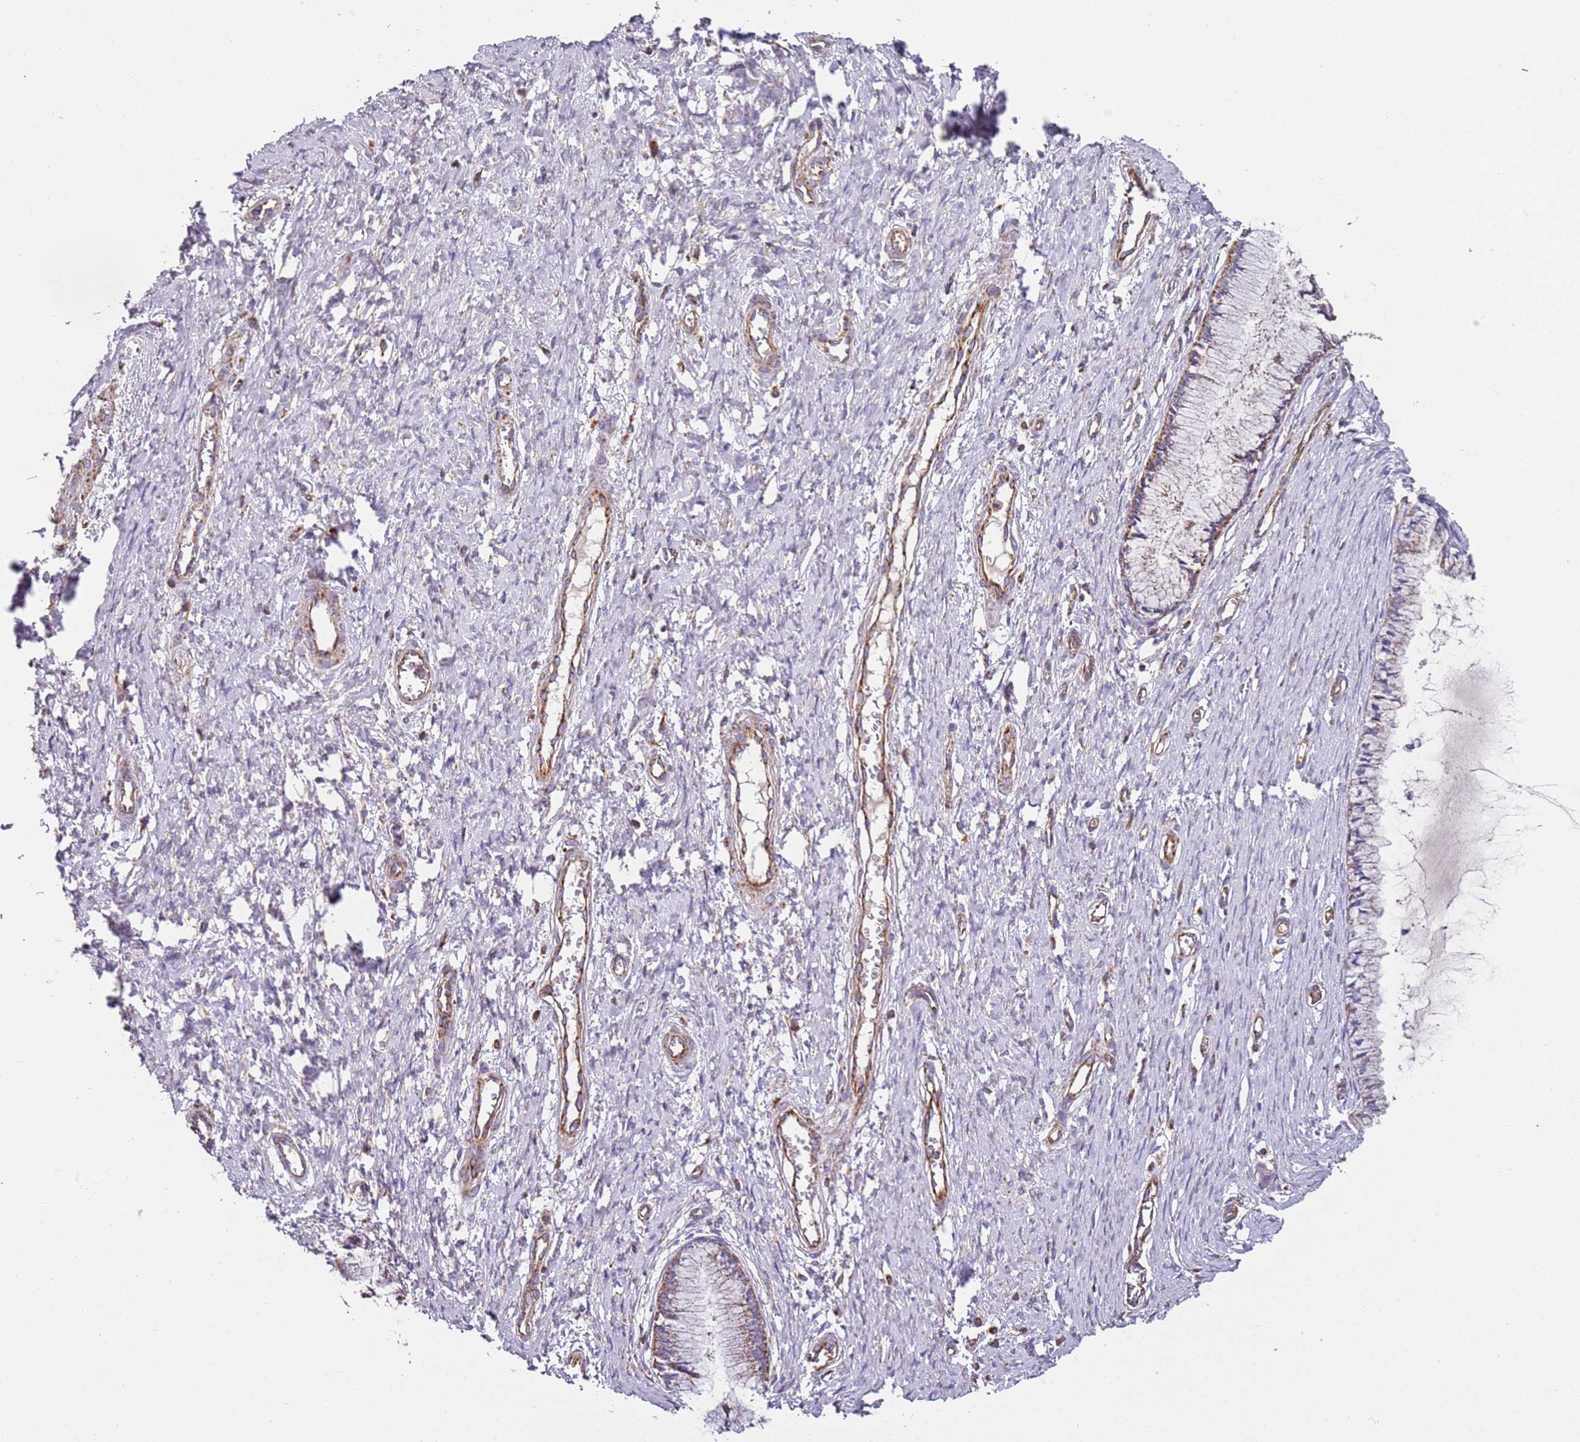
{"staining": {"intensity": "weak", "quantity": "<25%", "location": "cytoplasmic/membranous"}, "tissue": "cervix", "cell_type": "Glandular cells", "image_type": "normal", "snomed": [{"axis": "morphology", "description": "Normal tissue, NOS"}, {"axis": "topography", "description": "Cervix"}], "caption": "Glandular cells show no significant protein positivity in normal cervix. (DAB IHC with hematoxylin counter stain).", "gene": "RMND5A", "patient": {"sex": "female", "age": 55}}